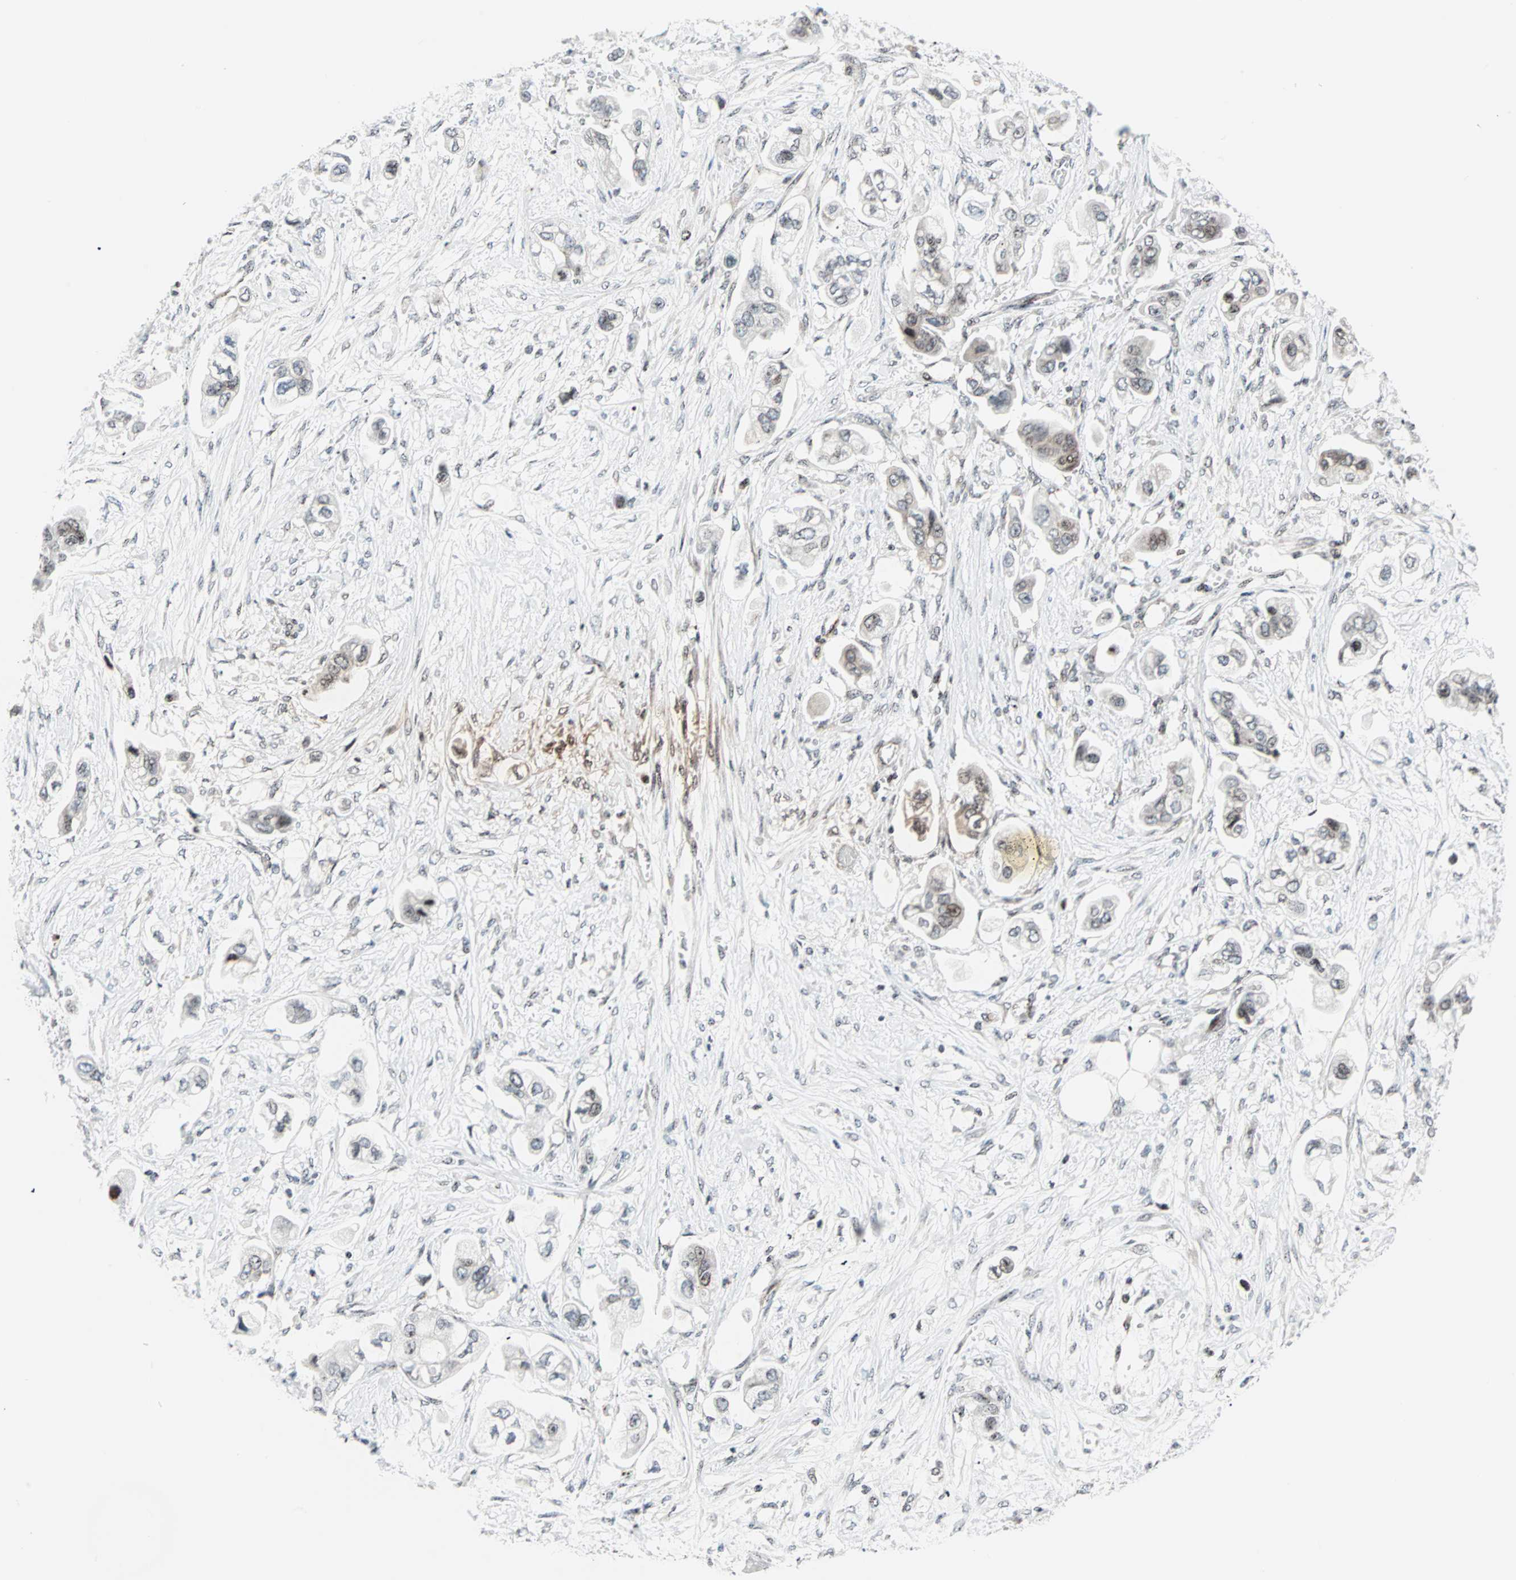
{"staining": {"intensity": "weak", "quantity": ">75%", "location": "nuclear"}, "tissue": "stomach cancer", "cell_type": "Tumor cells", "image_type": "cancer", "snomed": [{"axis": "morphology", "description": "Adenocarcinoma, NOS"}, {"axis": "topography", "description": "Stomach"}], "caption": "Tumor cells exhibit low levels of weak nuclear expression in about >75% of cells in stomach cancer.", "gene": "CENPA", "patient": {"sex": "male", "age": 62}}